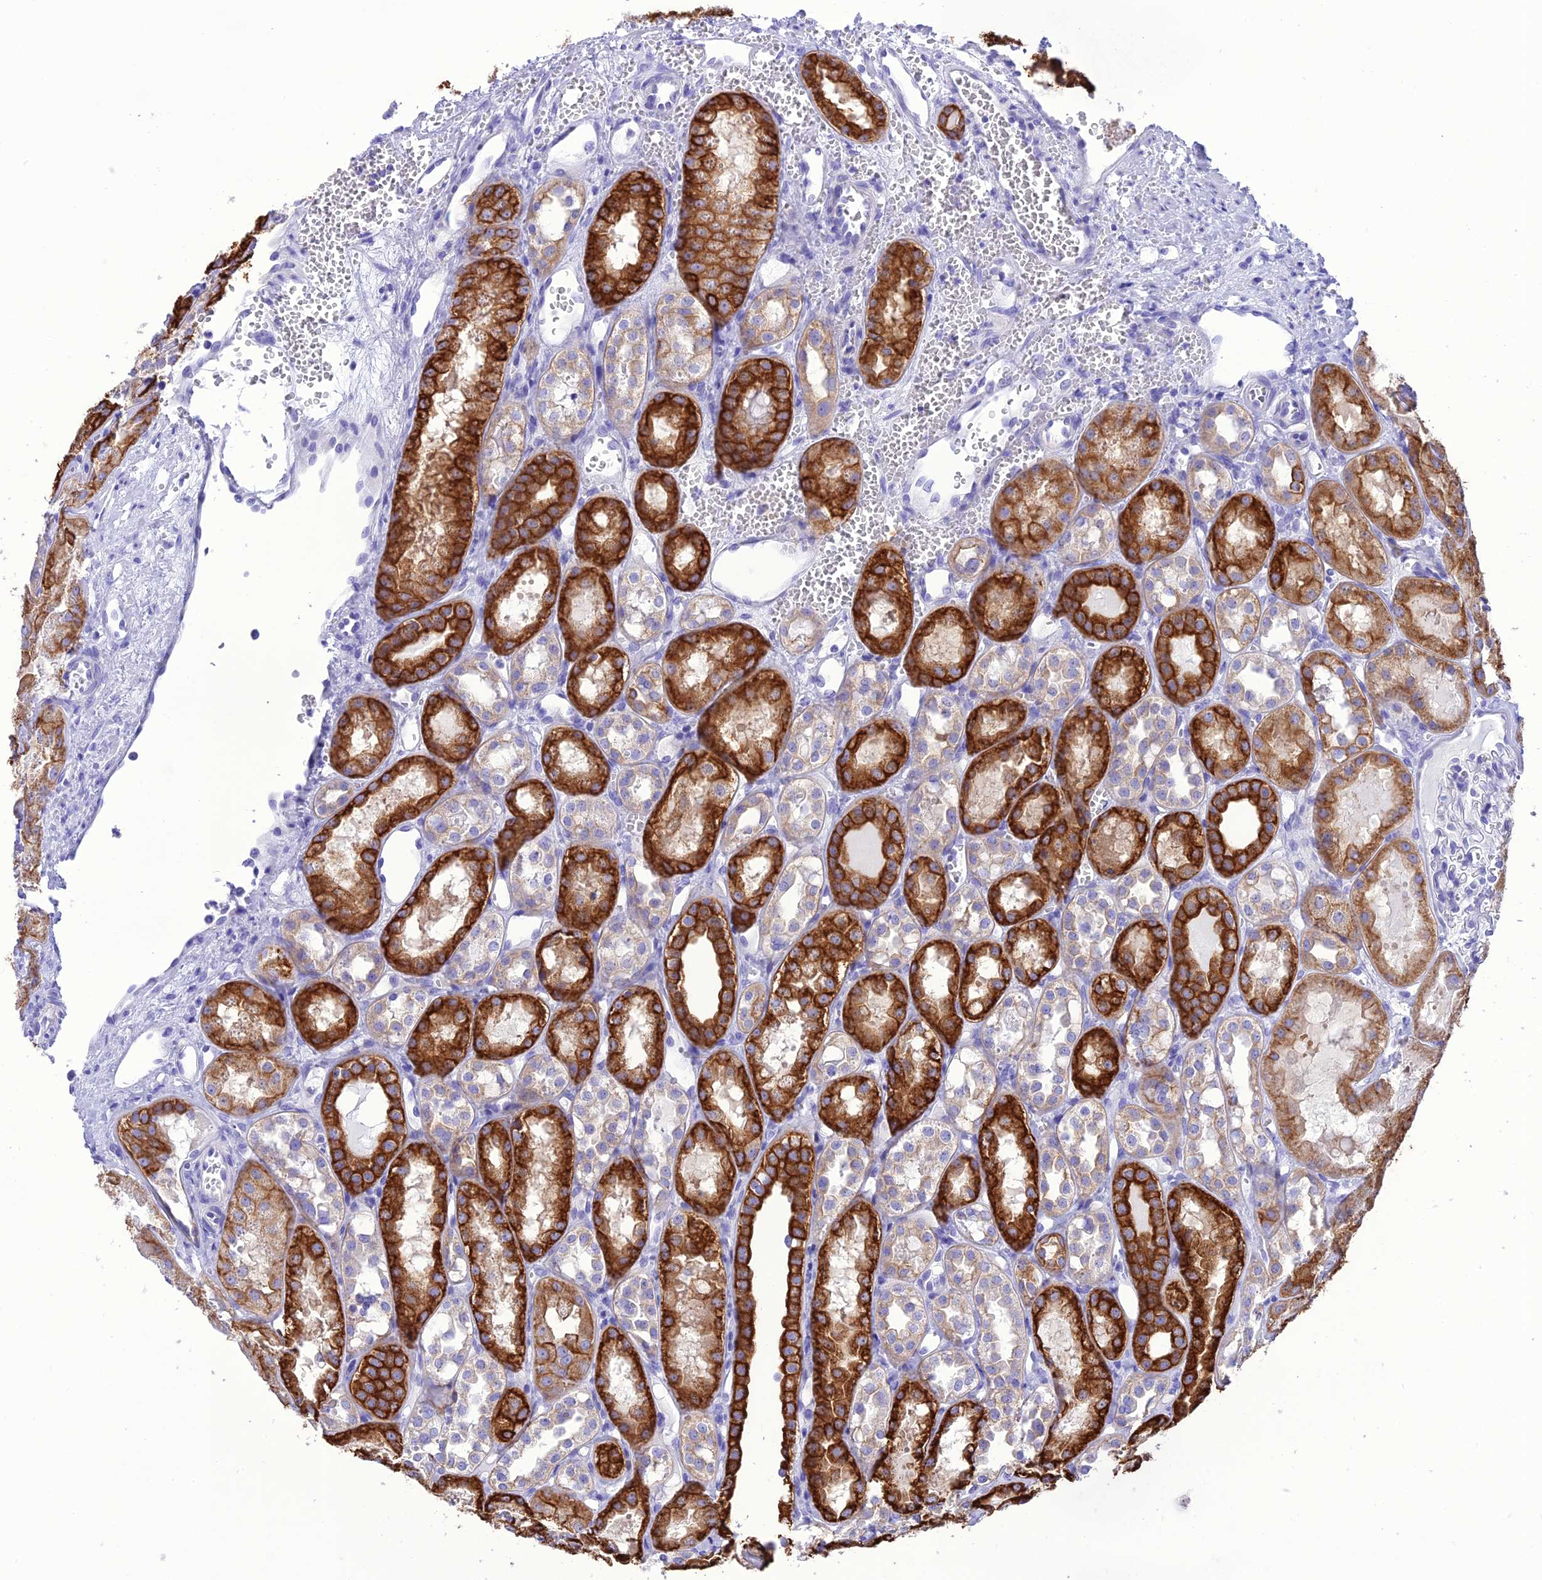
{"staining": {"intensity": "negative", "quantity": "none", "location": "none"}, "tissue": "kidney", "cell_type": "Cells in glomeruli", "image_type": "normal", "snomed": [{"axis": "morphology", "description": "Normal tissue, NOS"}, {"axis": "topography", "description": "Kidney"}], "caption": "Kidney was stained to show a protein in brown. There is no significant staining in cells in glomeruli. Brightfield microscopy of immunohistochemistry (IHC) stained with DAB (brown) and hematoxylin (blue), captured at high magnification.", "gene": "VPS52", "patient": {"sex": "male", "age": 16}}